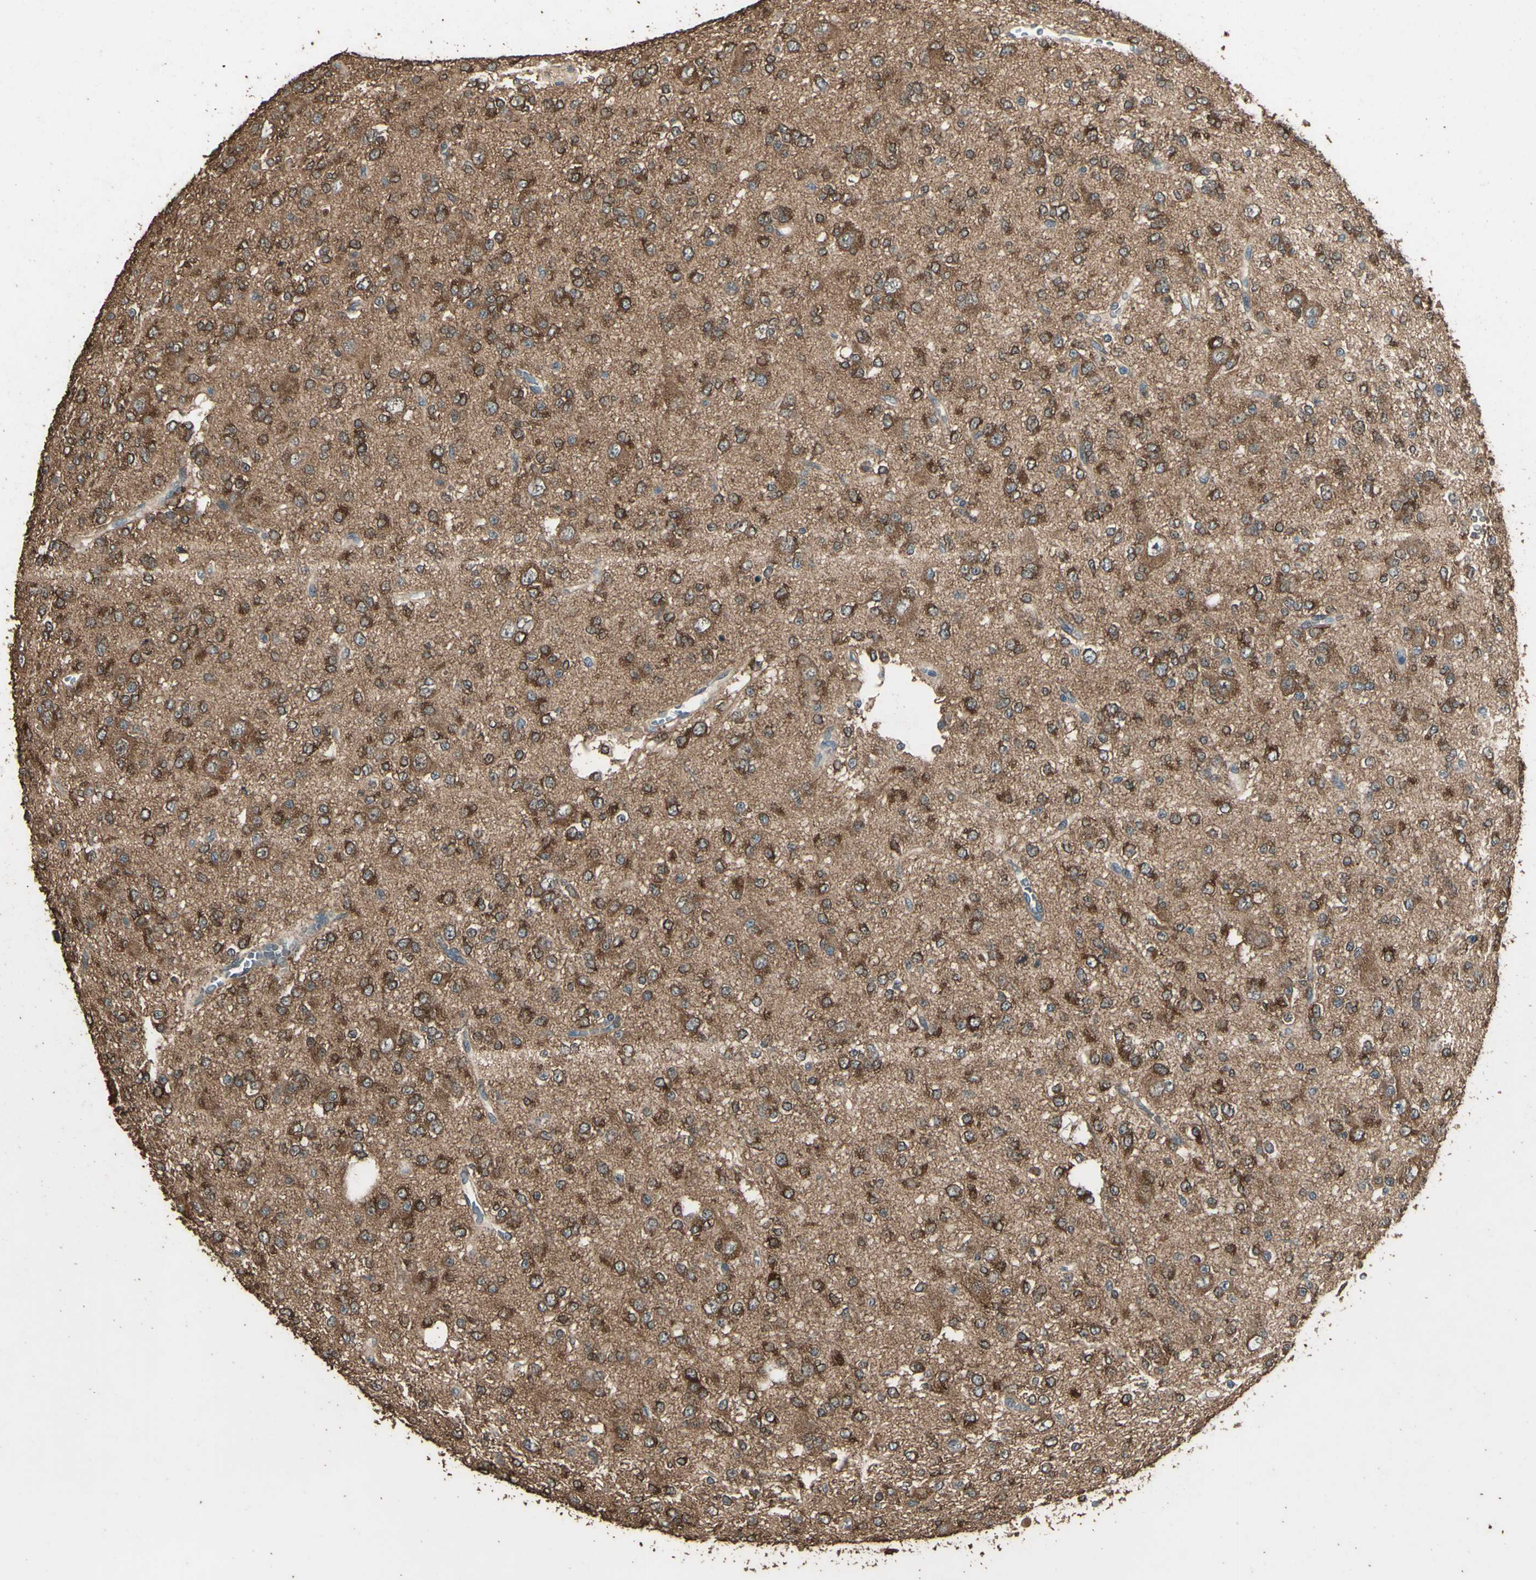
{"staining": {"intensity": "moderate", "quantity": ">75%", "location": "cytoplasmic/membranous"}, "tissue": "glioma", "cell_type": "Tumor cells", "image_type": "cancer", "snomed": [{"axis": "morphology", "description": "Glioma, malignant, Low grade"}, {"axis": "topography", "description": "Brain"}], "caption": "Tumor cells demonstrate medium levels of moderate cytoplasmic/membranous positivity in approximately >75% of cells in human glioma.", "gene": "TSPO", "patient": {"sex": "male", "age": 38}}